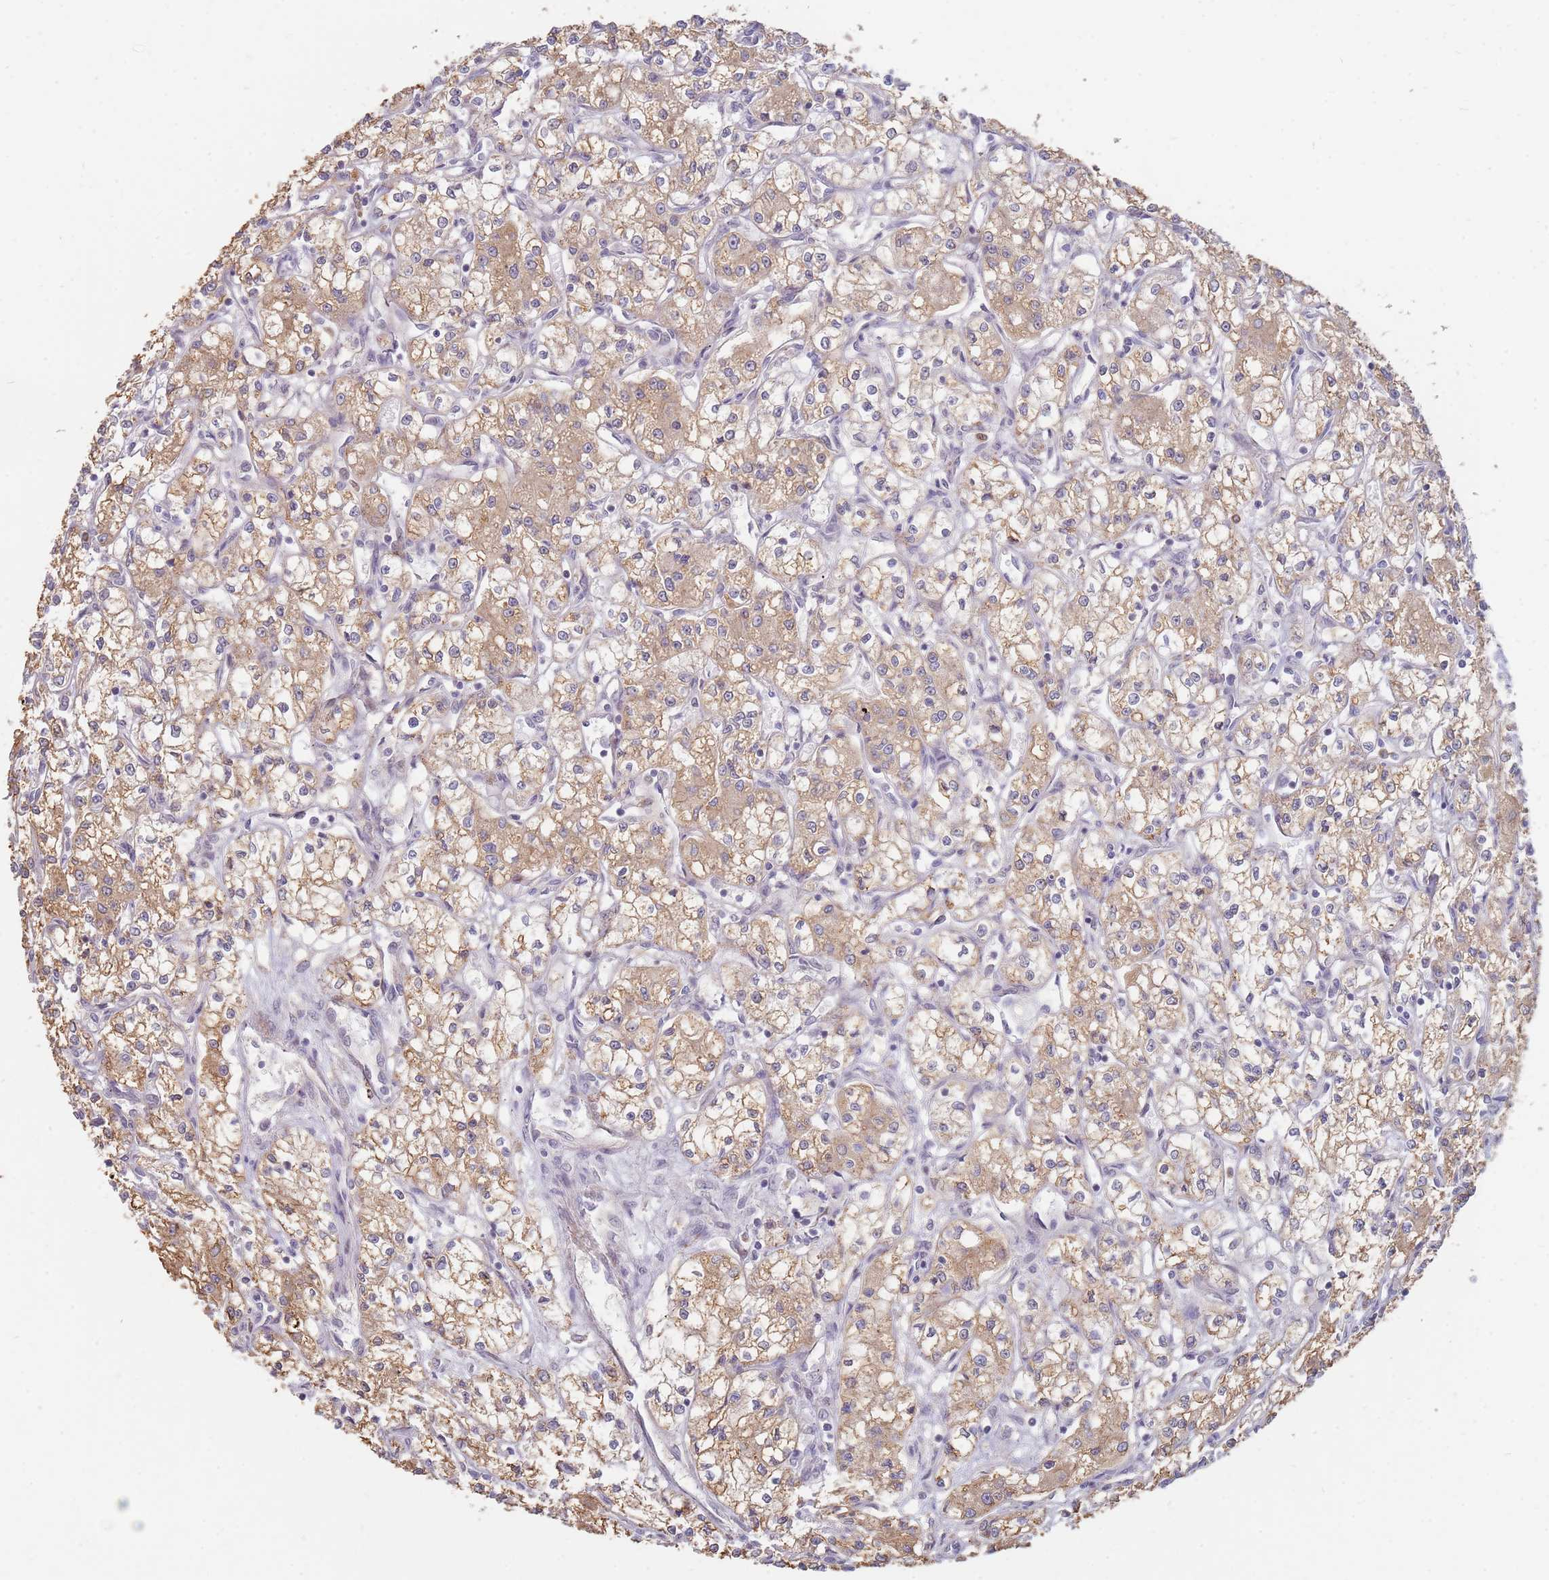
{"staining": {"intensity": "moderate", "quantity": ">75%", "location": "cytoplasmic/membranous"}, "tissue": "renal cancer", "cell_type": "Tumor cells", "image_type": "cancer", "snomed": [{"axis": "morphology", "description": "Adenocarcinoma, NOS"}, {"axis": "topography", "description": "Kidney"}], "caption": "Adenocarcinoma (renal) stained with IHC demonstrates moderate cytoplasmic/membranous expression in approximately >75% of tumor cells.", "gene": "MPEG1", "patient": {"sex": "male", "age": 59}}